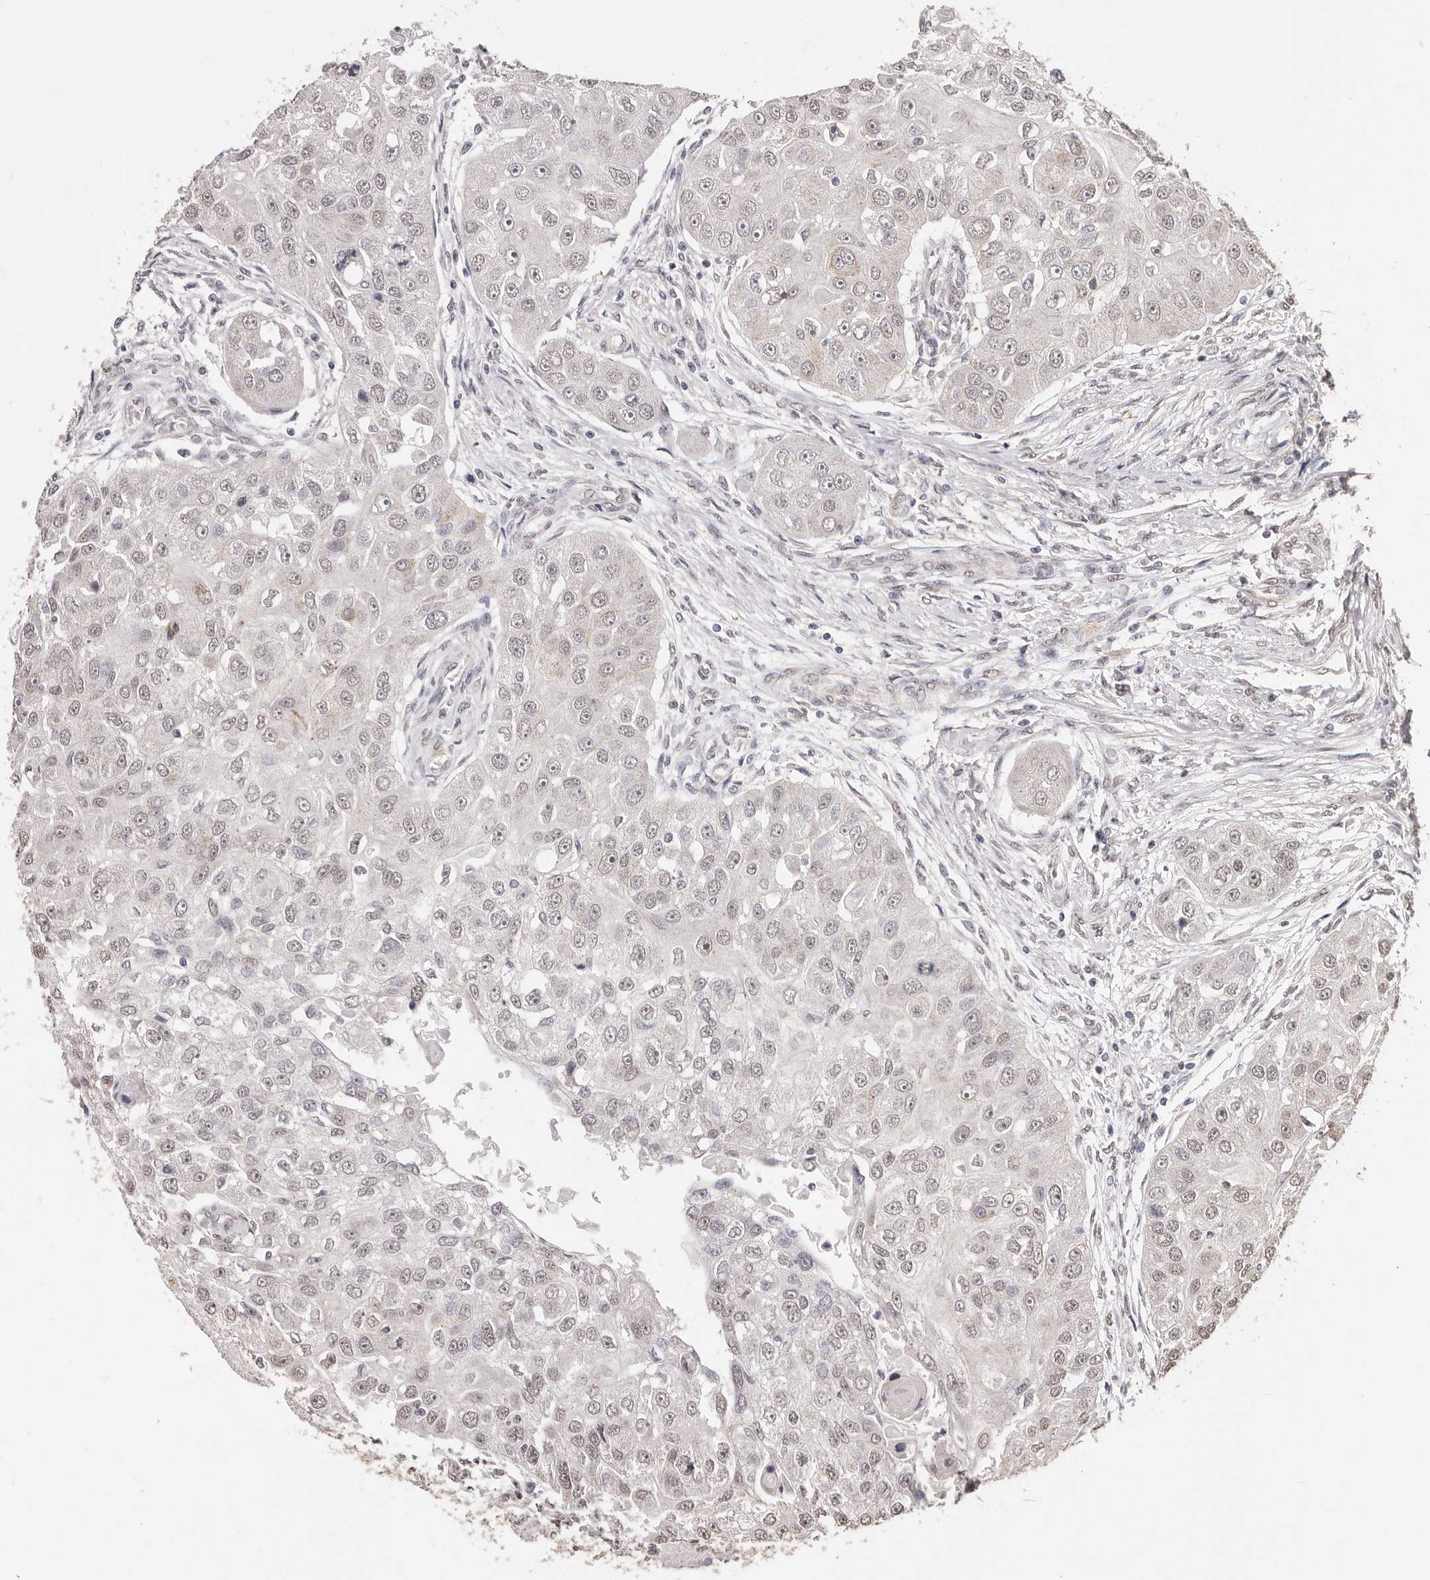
{"staining": {"intensity": "weak", "quantity": "25%-75%", "location": "nuclear"}, "tissue": "head and neck cancer", "cell_type": "Tumor cells", "image_type": "cancer", "snomed": [{"axis": "morphology", "description": "Normal tissue, NOS"}, {"axis": "morphology", "description": "Squamous cell carcinoma, NOS"}, {"axis": "topography", "description": "Skeletal muscle"}, {"axis": "topography", "description": "Head-Neck"}], "caption": "Head and neck squamous cell carcinoma was stained to show a protein in brown. There is low levels of weak nuclear positivity in about 25%-75% of tumor cells. (brown staining indicates protein expression, while blue staining denotes nuclei).", "gene": "RPS6KA5", "patient": {"sex": "male", "age": 51}}